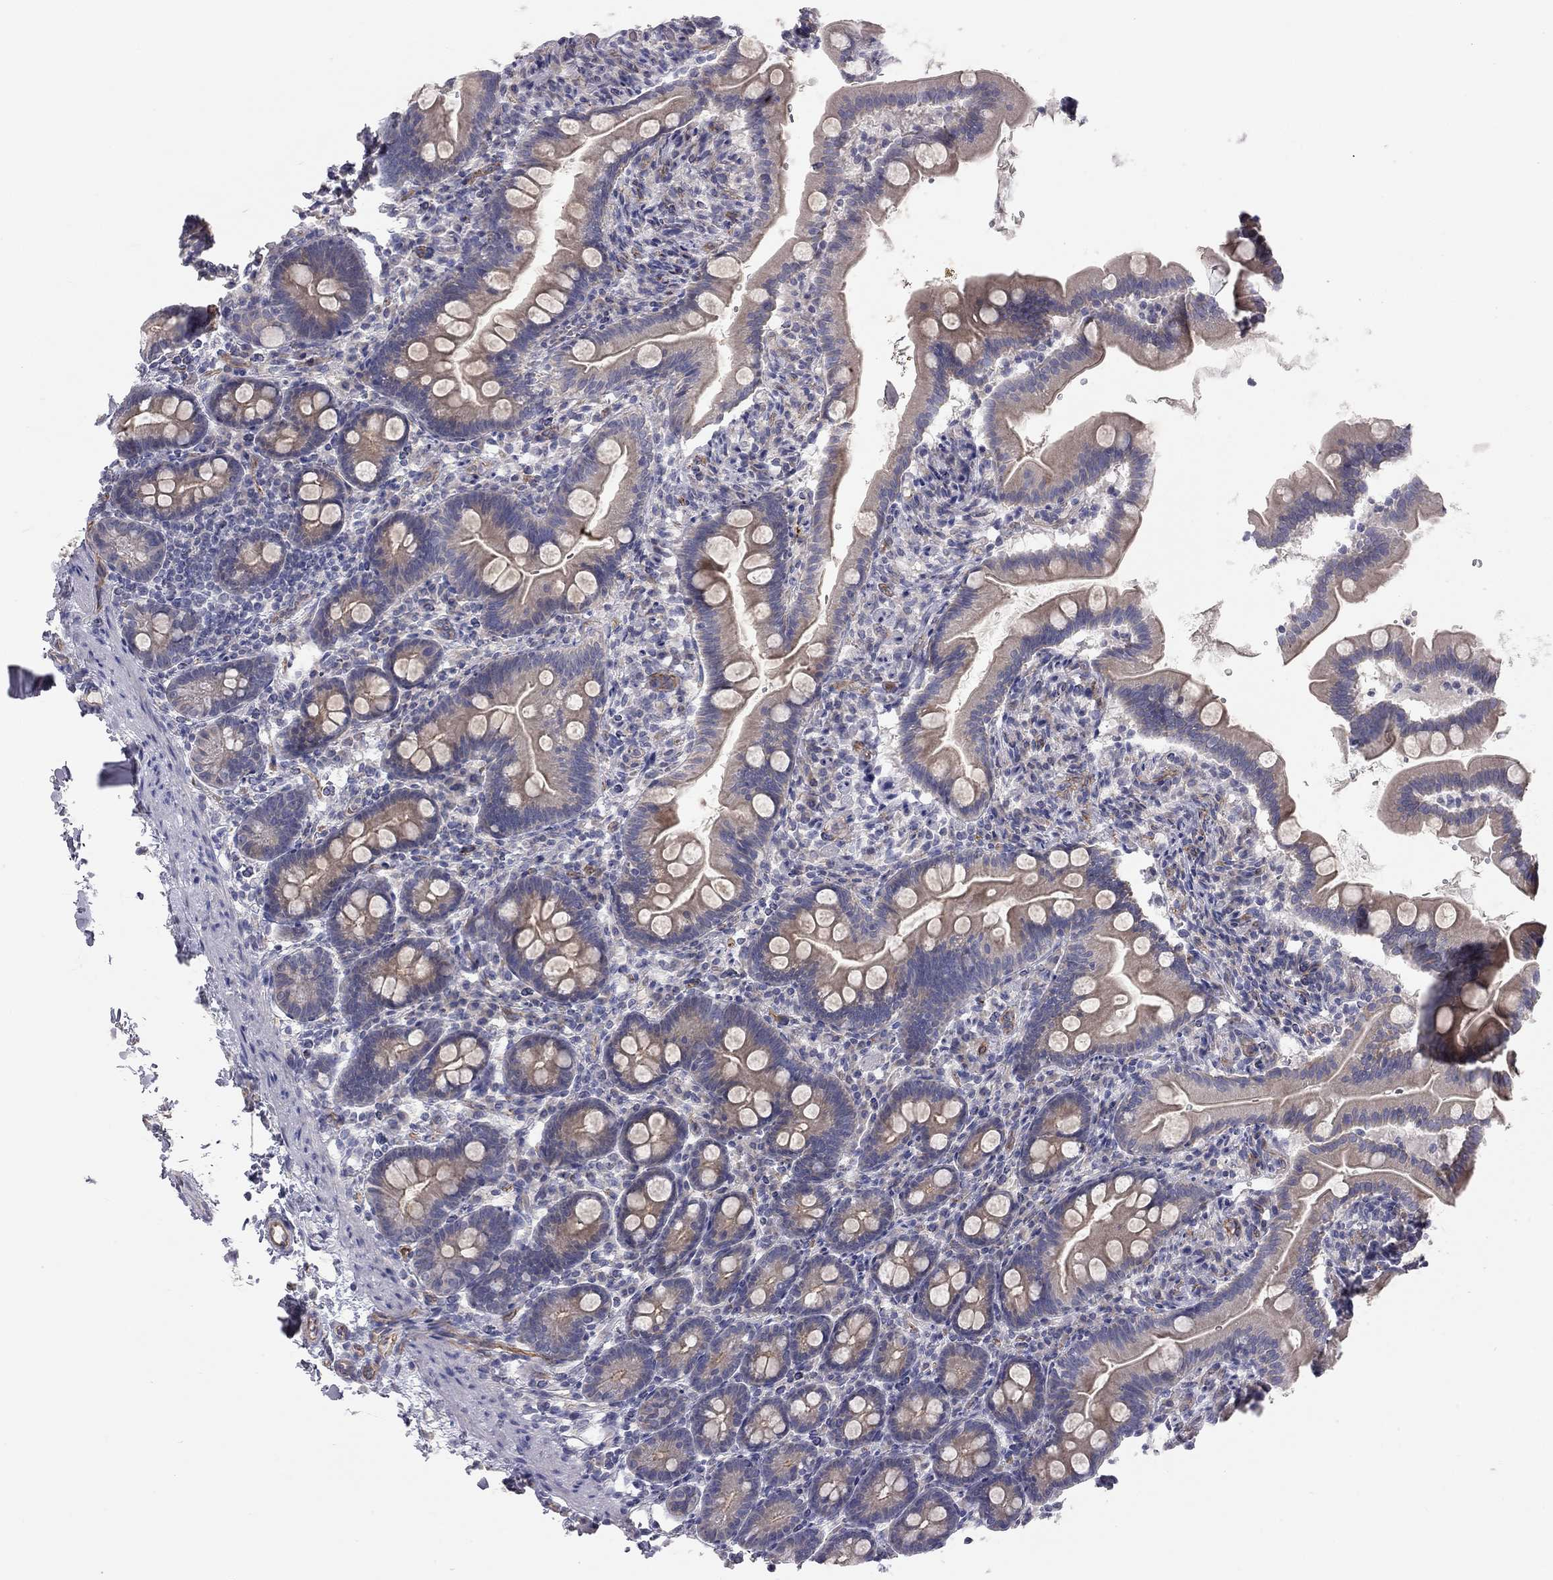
{"staining": {"intensity": "moderate", "quantity": "25%-75%", "location": "cytoplasmic/membranous"}, "tissue": "small intestine", "cell_type": "Glandular cells", "image_type": "normal", "snomed": [{"axis": "morphology", "description": "Normal tissue, NOS"}, {"axis": "topography", "description": "Small intestine"}], "caption": "Brown immunohistochemical staining in benign human small intestine exhibits moderate cytoplasmic/membranous staining in about 25%-75% of glandular cells.", "gene": "GPRC5B", "patient": {"sex": "female", "age": 44}}